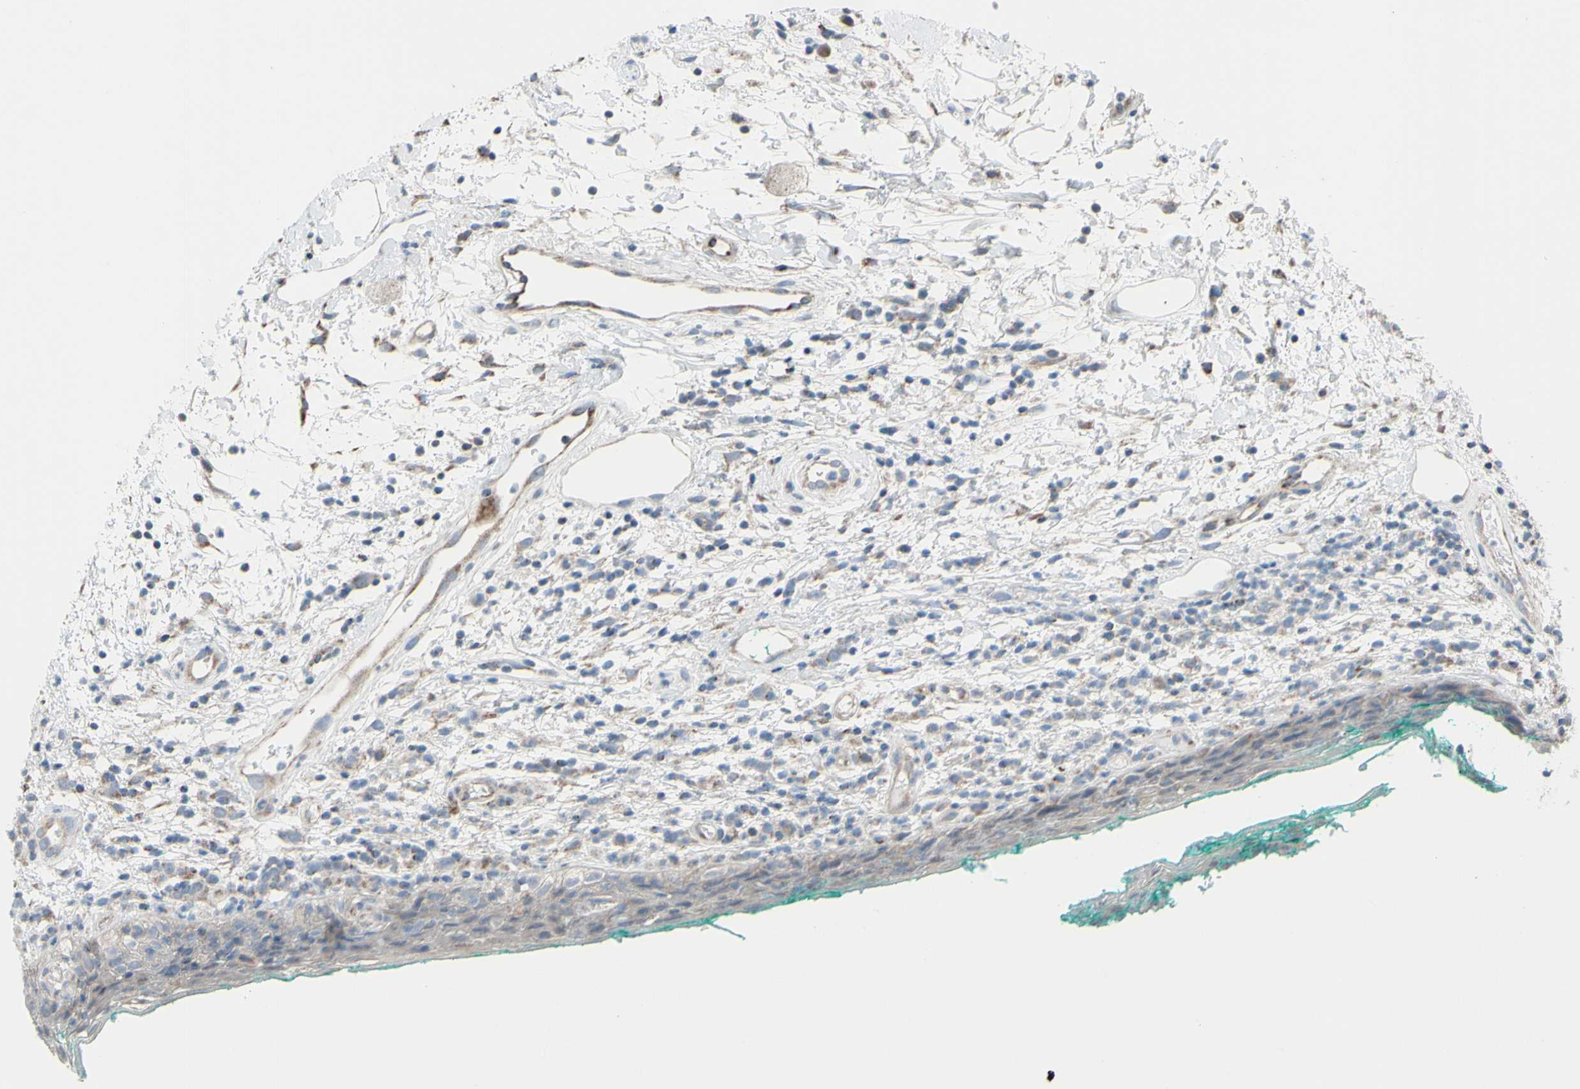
{"staining": {"intensity": "weak", "quantity": "25%-75%", "location": "cytoplasmic/membranous"}, "tissue": "oral mucosa", "cell_type": "Squamous epithelial cells", "image_type": "normal", "snomed": [{"axis": "morphology", "description": "Normal tissue, NOS"}, {"axis": "topography", "description": "Skeletal muscle"}, {"axis": "topography", "description": "Oral tissue"}, {"axis": "topography", "description": "Peripheral nerve tissue"}], "caption": "About 25%-75% of squamous epithelial cells in normal oral mucosa display weak cytoplasmic/membranous protein expression as visualized by brown immunohistochemical staining.", "gene": "GLT8D1", "patient": {"sex": "female", "age": 84}}